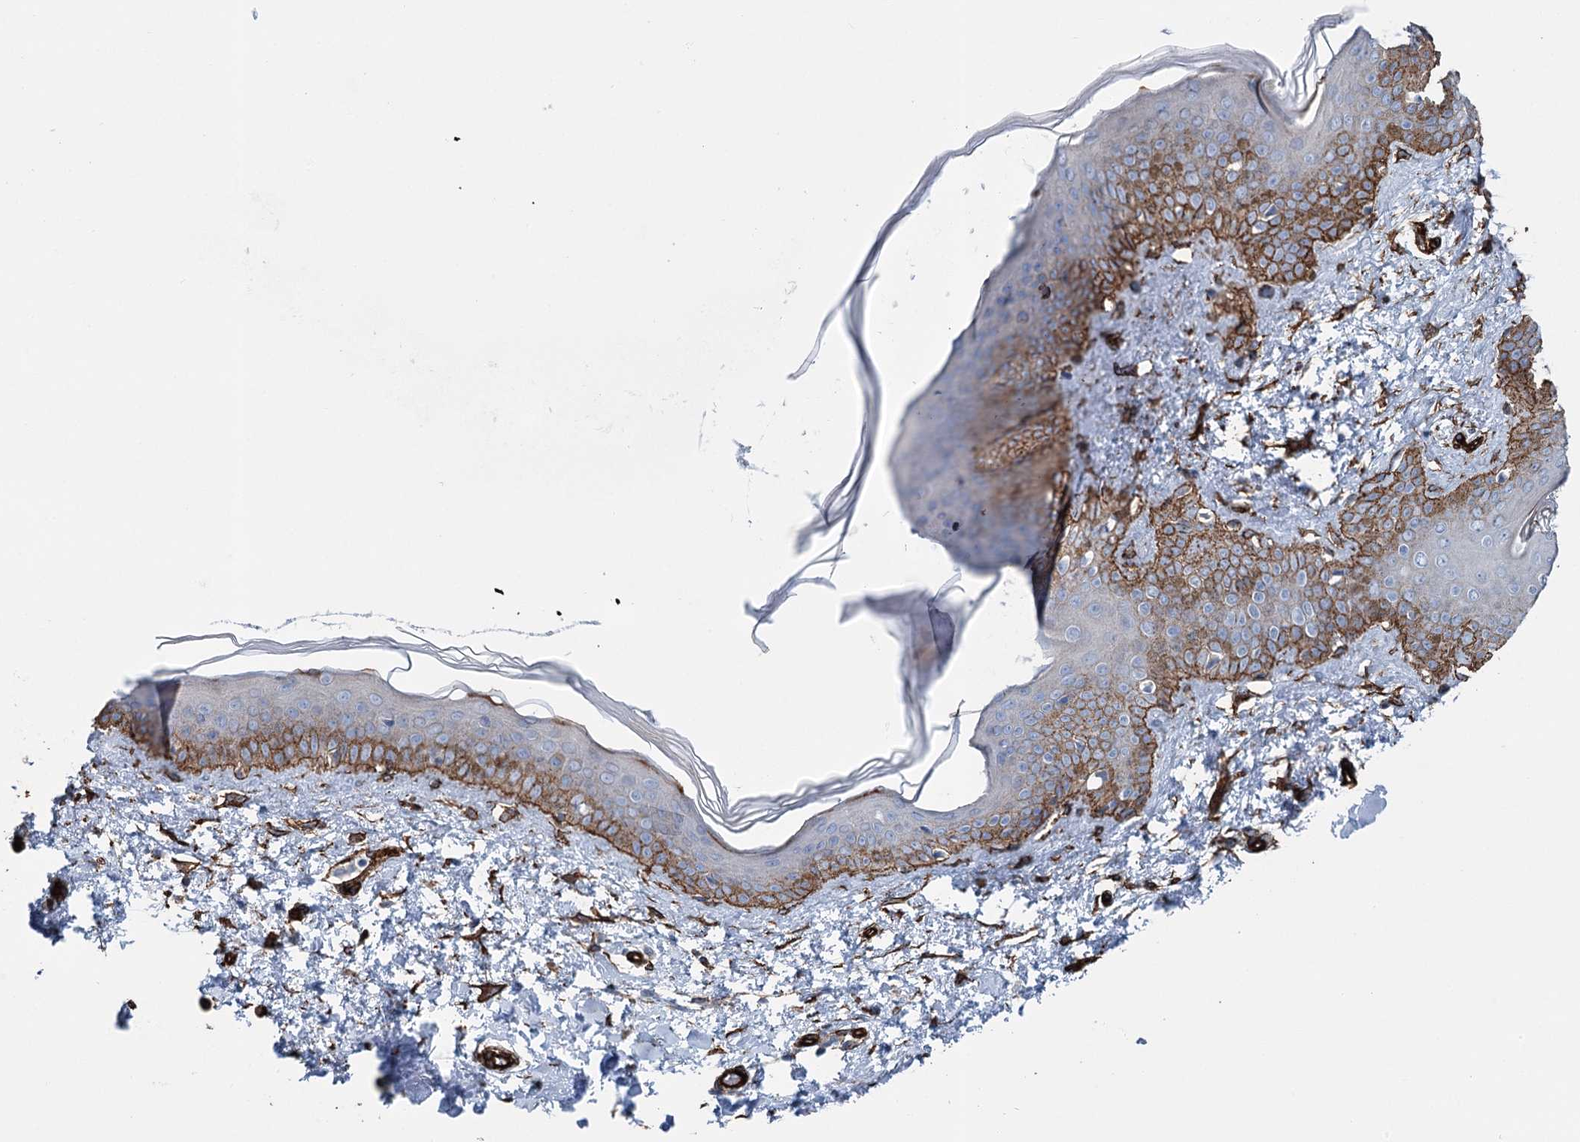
{"staining": {"intensity": "strong", "quantity": ">75%", "location": "cytoplasmic/membranous"}, "tissue": "skin", "cell_type": "Fibroblasts", "image_type": "normal", "snomed": [{"axis": "morphology", "description": "Normal tissue, NOS"}, {"axis": "topography", "description": "Skin"}], "caption": "This image demonstrates immunohistochemistry staining of unremarkable skin, with high strong cytoplasmic/membranous staining in about >75% of fibroblasts.", "gene": "IQSEC1", "patient": {"sex": "female", "age": 58}}